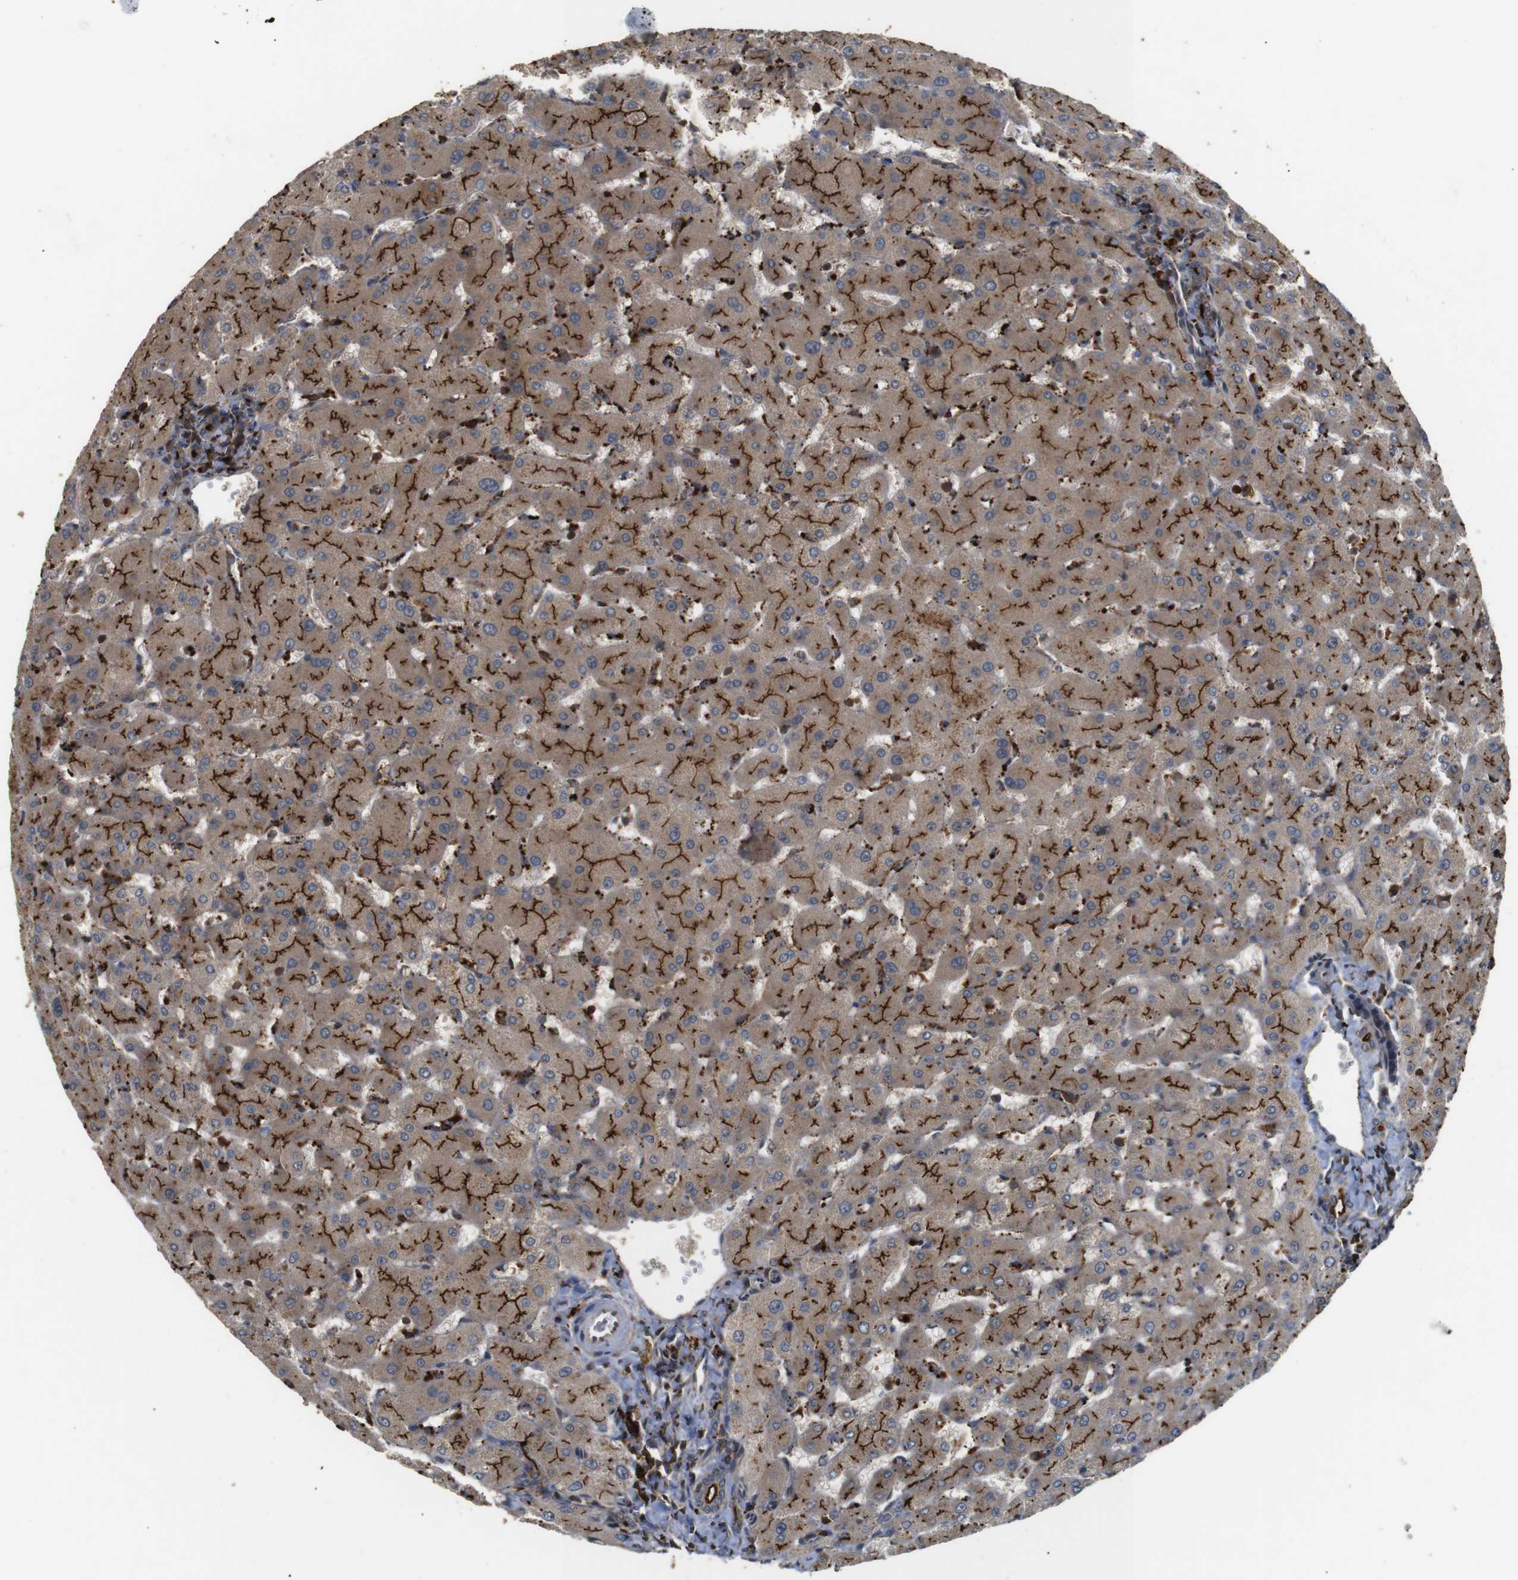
{"staining": {"intensity": "strong", "quantity": ">75%", "location": "cytoplasmic/membranous"}, "tissue": "liver", "cell_type": "Cholangiocytes", "image_type": "normal", "snomed": [{"axis": "morphology", "description": "Normal tissue, NOS"}, {"axis": "topography", "description": "Liver"}], "caption": "High-magnification brightfield microscopy of unremarkable liver stained with DAB (3,3'-diaminobenzidine) (brown) and counterstained with hematoxylin (blue). cholangiocytes exhibit strong cytoplasmic/membranous staining is identified in about>75% of cells. (Stains: DAB in brown, nuclei in blue, Microscopy: brightfield microscopy at high magnification).", "gene": "KSR1", "patient": {"sex": "female", "age": 63}}